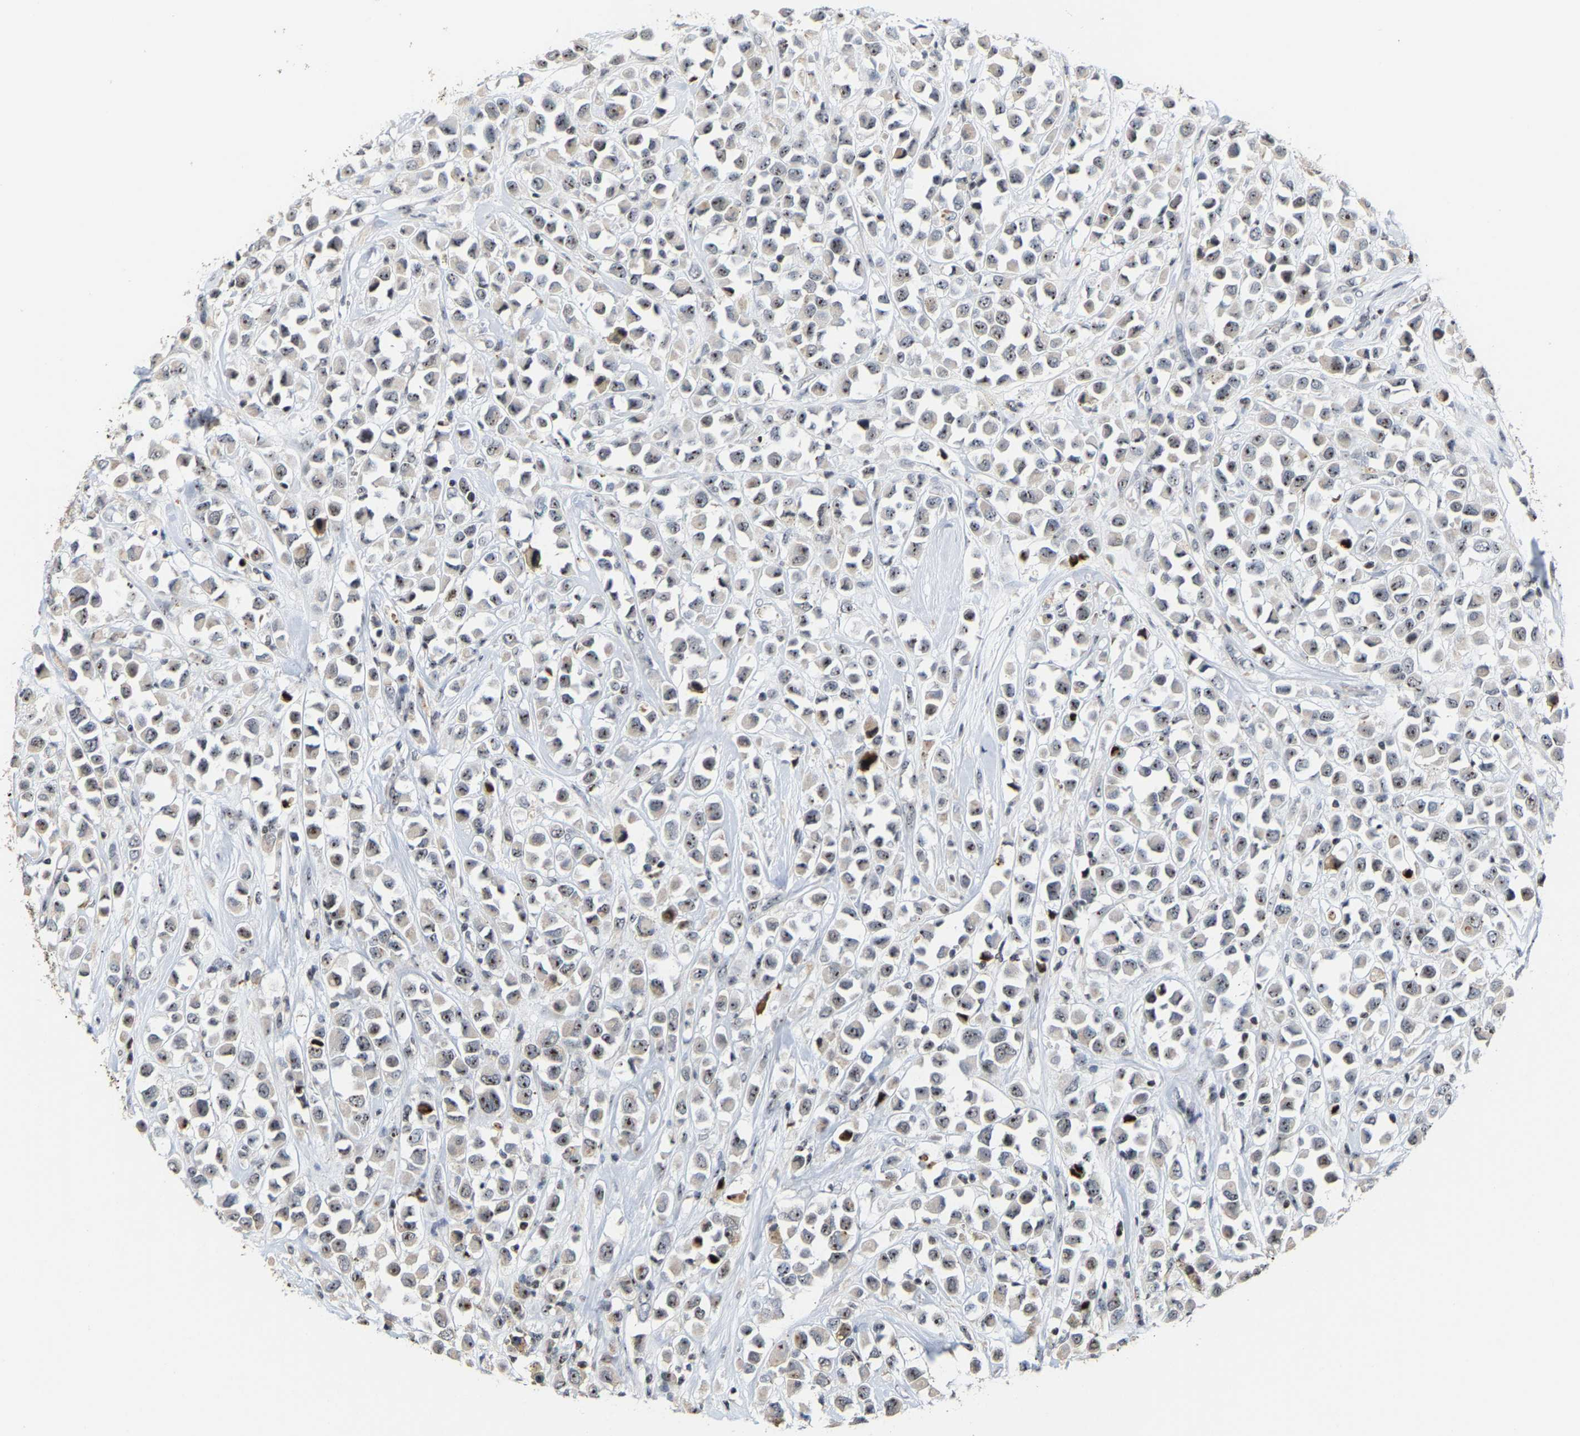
{"staining": {"intensity": "weak", "quantity": ">75%", "location": "cytoplasmic/membranous,nuclear"}, "tissue": "breast cancer", "cell_type": "Tumor cells", "image_type": "cancer", "snomed": [{"axis": "morphology", "description": "Duct carcinoma"}, {"axis": "topography", "description": "Breast"}], "caption": "Immunohistochemical staining of human breast infiltrating ductal carcinoma exhibits low levels of weak cytoplasmic/membranous and nuclear protein positivity in approximately >75% of tumor cells.", "gene": "NOP58", "patient": {"sex": "female", "age": 61}}